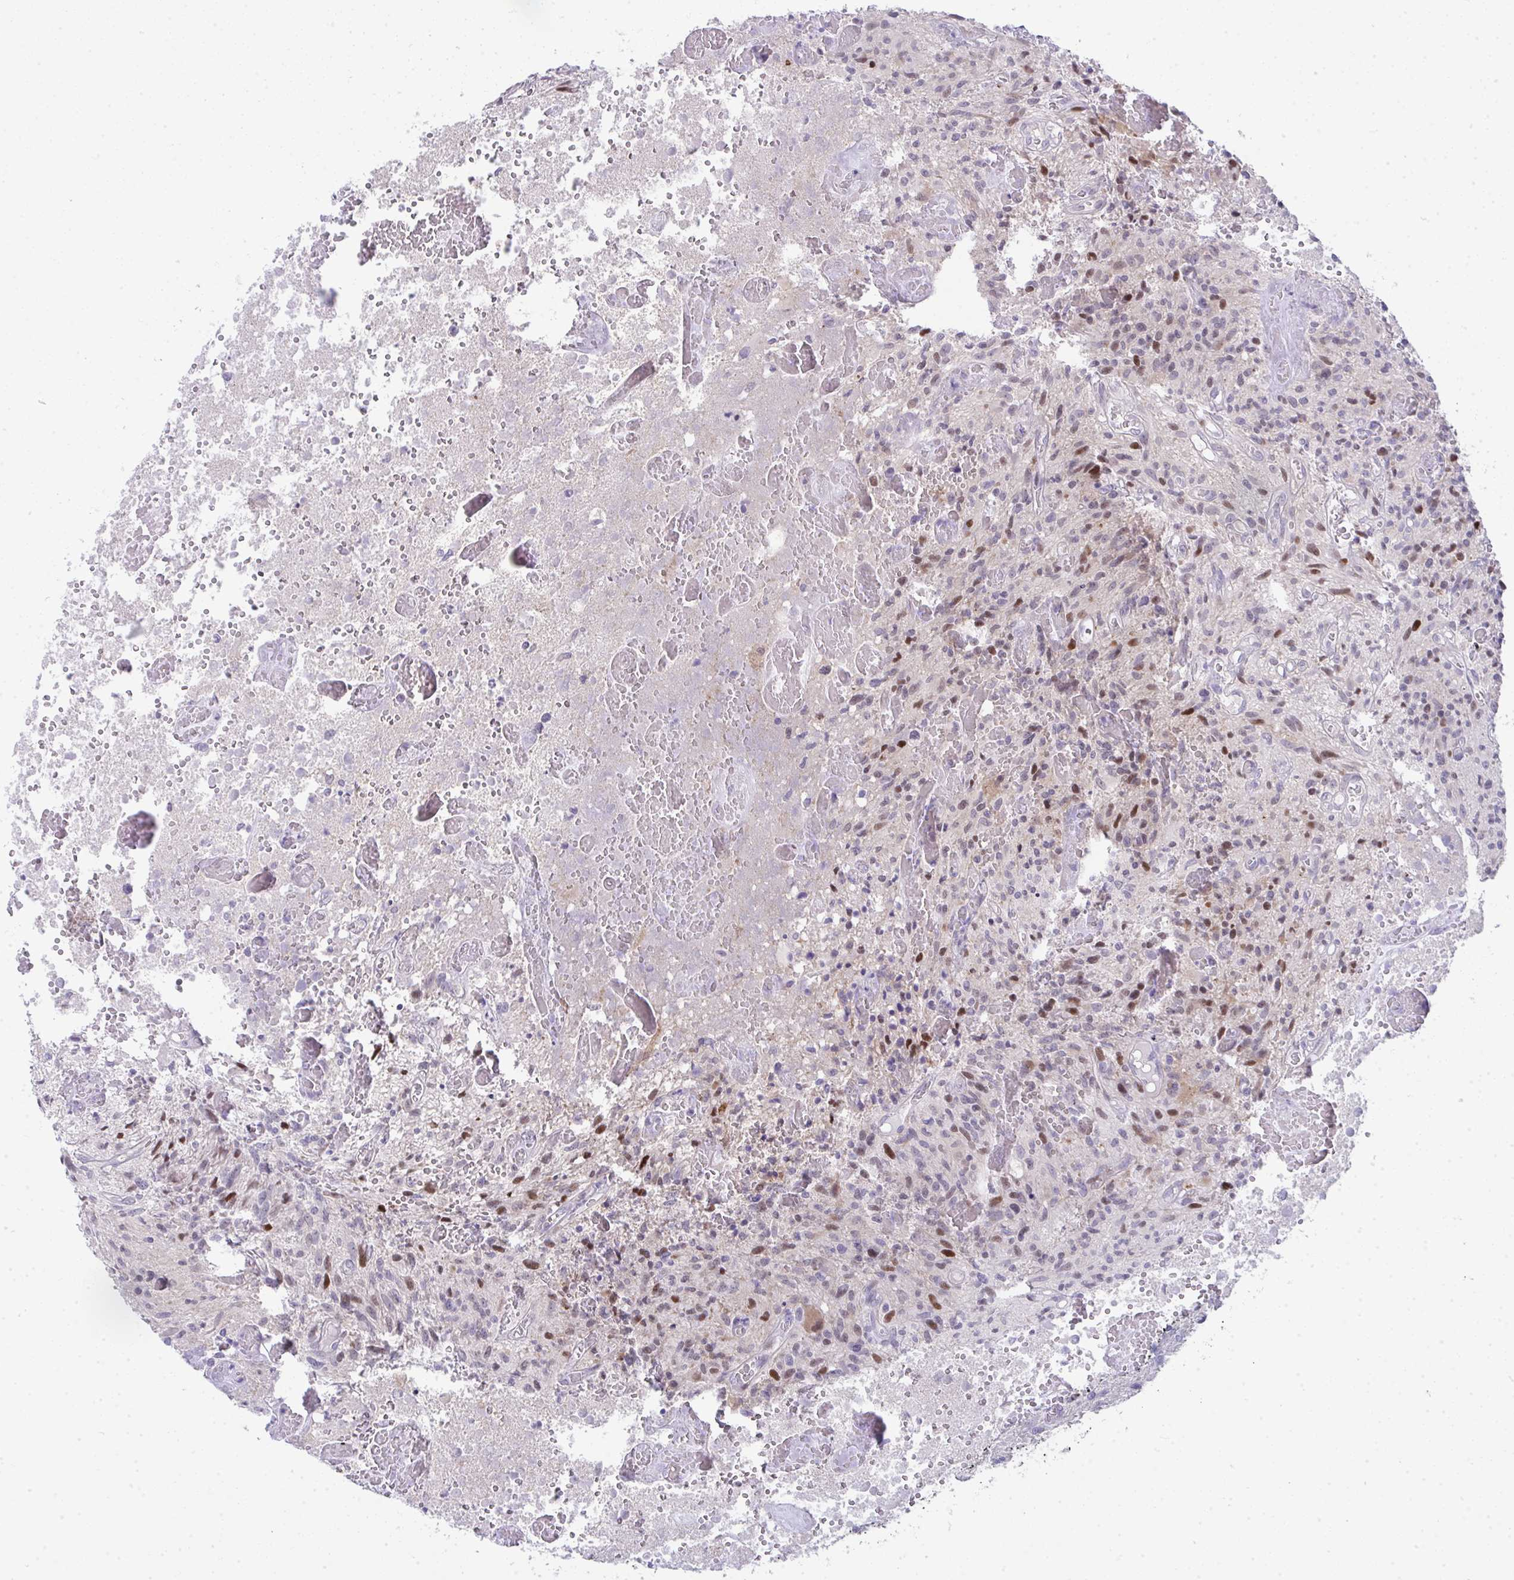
{"staining": {"intensity": "moderate", "quantity": "25%-75%", "location": "nuclear"}, "tissue": "glioma", "cell_type": "Tumor cells", "image_type": "cancer", "snomed": [{"axis": "morphology", "description": "Glioma, malignant, High grade"}, {"axis": "topography", "description": "Brain"}], "caption": "Tumor cells display medium levels of moderate nuclear positivity in about 25%-75% of cells in human glioma.", "gene": "GALNT16", "patient": {"sex": "male", "age": 75}}